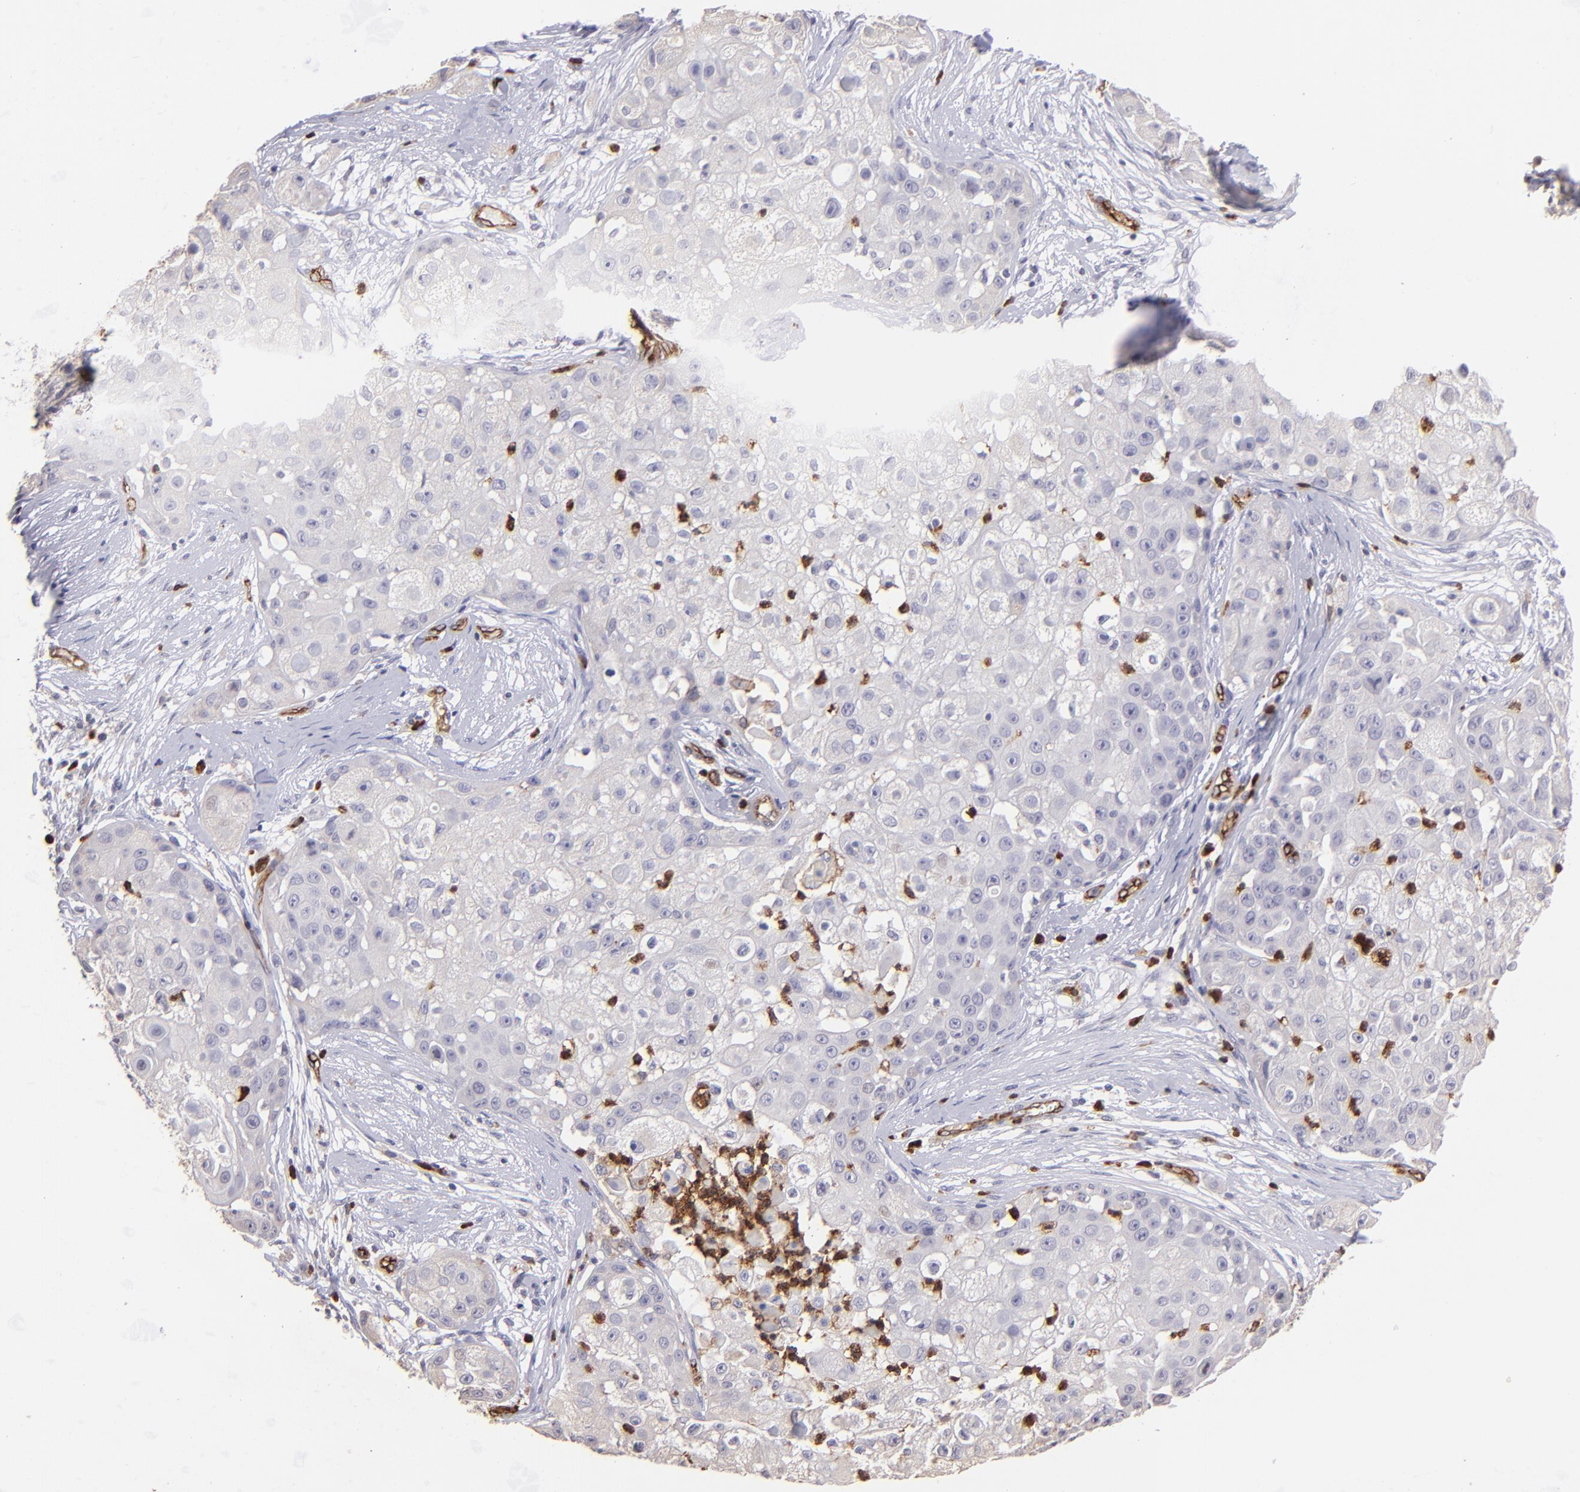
{"staining": {"intensity": "negative", "quantity": "none", "location": "none"}, "tissue": "skin cancer", "cell_type": "Tumor cells", "image_type": "cancer", "snomed": [{"axis": "morphology", "description": "Squamous cell carcinoma, NOS"}, {"axis": "topography", "description": "Skin"}], "caption": "Immunohistochemistry micrograph of neoplastic tissue: skin cancer (squamous cell carcinoma) stained with DAB (3,3'-diaminobenzidine) displays no significant protein staining in tumor cells. (Stains: DAB (3,3'-diaminobenzidine) immunohistochemistry (IHC) with hematoxylin counter stain, Microscopy: brightfield microscopy at high magnification).", "gene": "DYSF", "patient": {"sex": "female", "age": 57}}